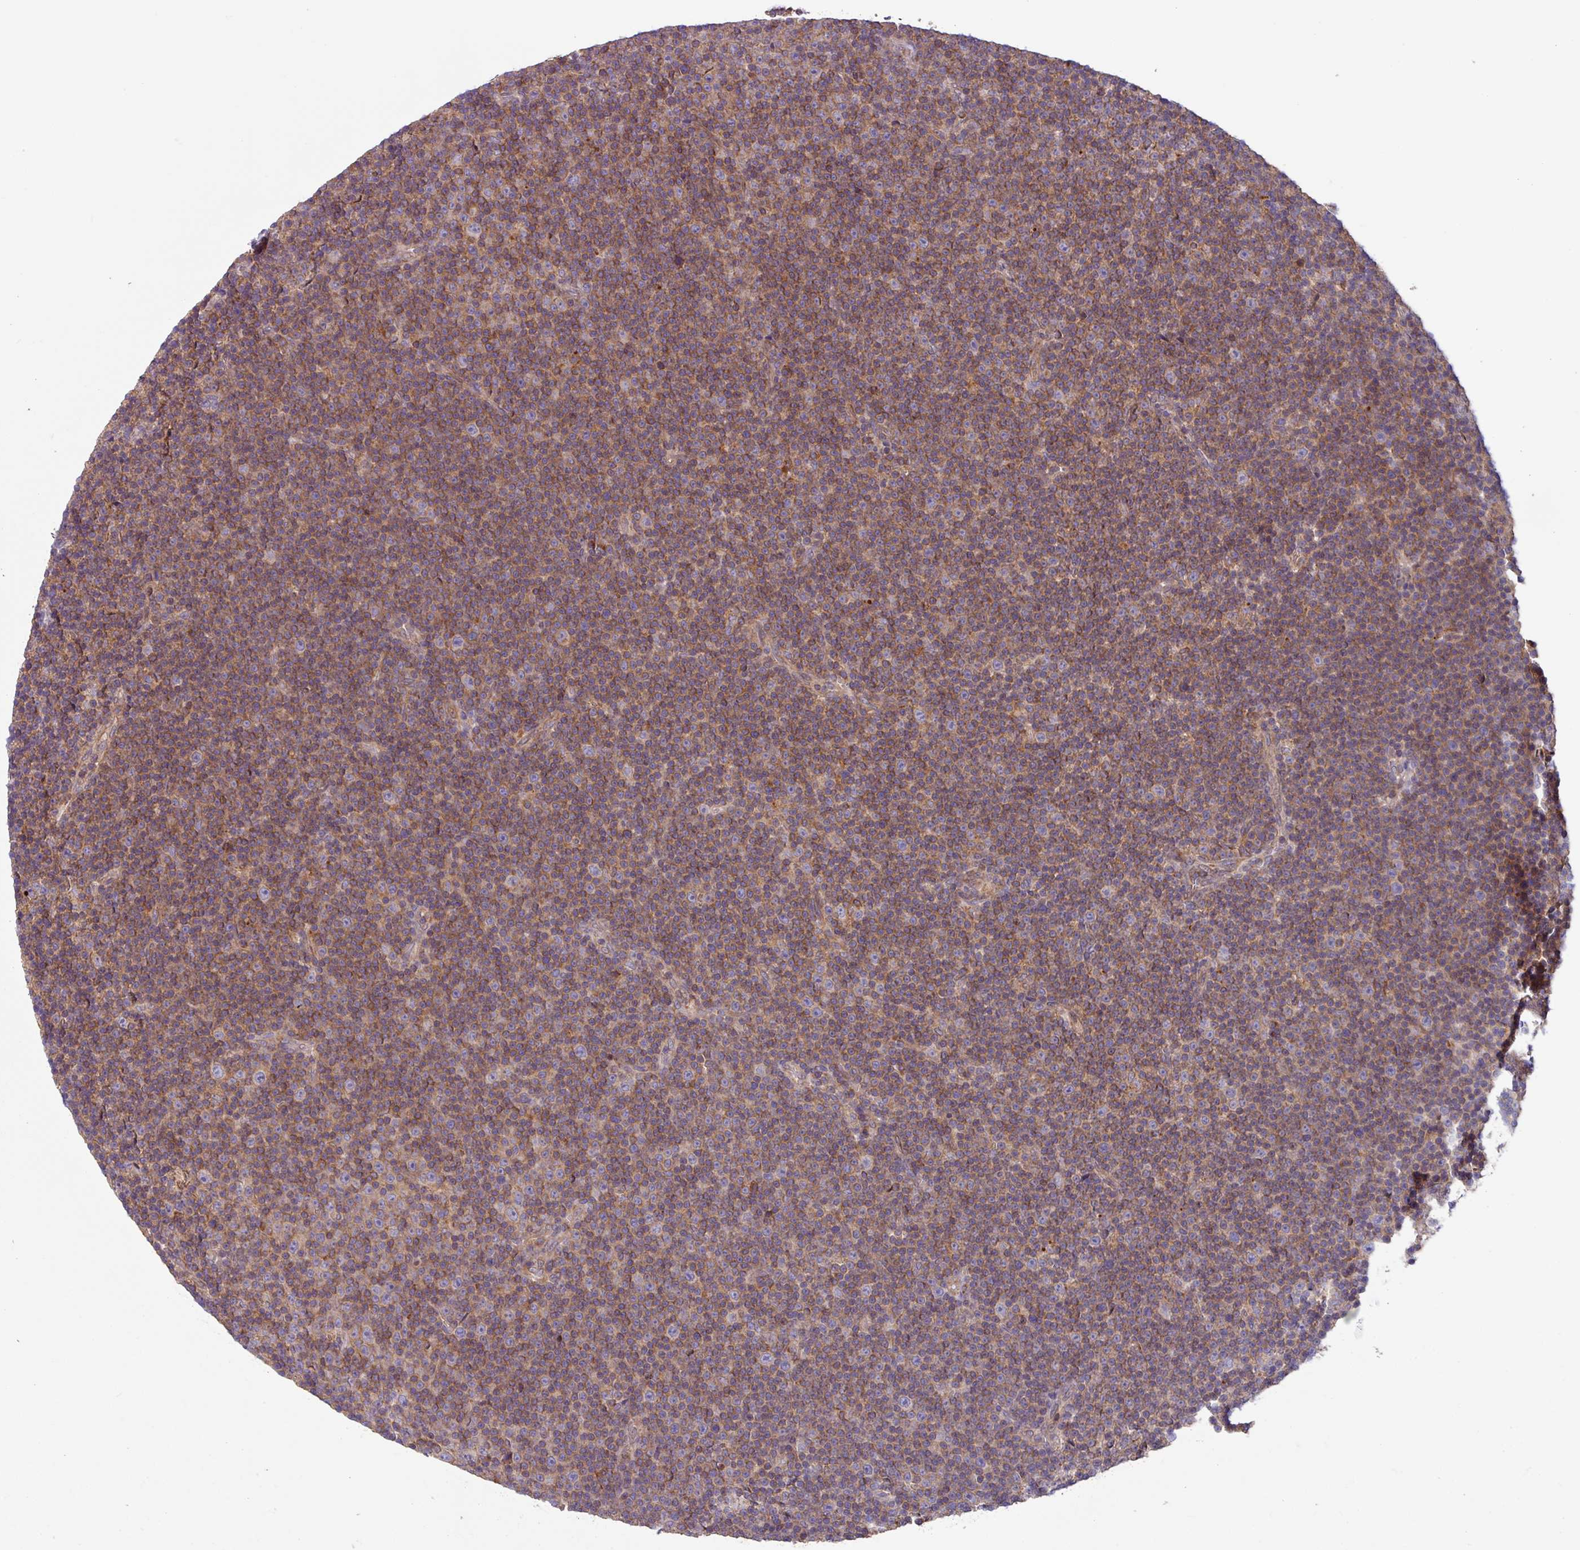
{"staining": {"intensity": "moderate", "quantity": "25%-75%", "location": "cytoplasmic/membranous"}, "tissue": "lymphoma", "cell_type": "Tumor cells", "image_type": "cancer", "snomed": [{"axis": "morphology", "description": "Malignant lymphoma, non-Hodgkin's type, Low grade"}, {"axis": "topography", "description": "Lymph node"}], "caption": "Immunohistochemical staining of human lymphoma demonstrates medium levels of moderate cytoplasmic/membranous staining in approximately 25%-75% of tumor cells. The staining is performed using DAB (3,3'-diaminobenzidine) brown chromogen to label protein expression. The nuclei are counter-stained blue using hematoxylin.", "gene": "PLEKHD1", "patient": {"sex": "female", "age": 67}}